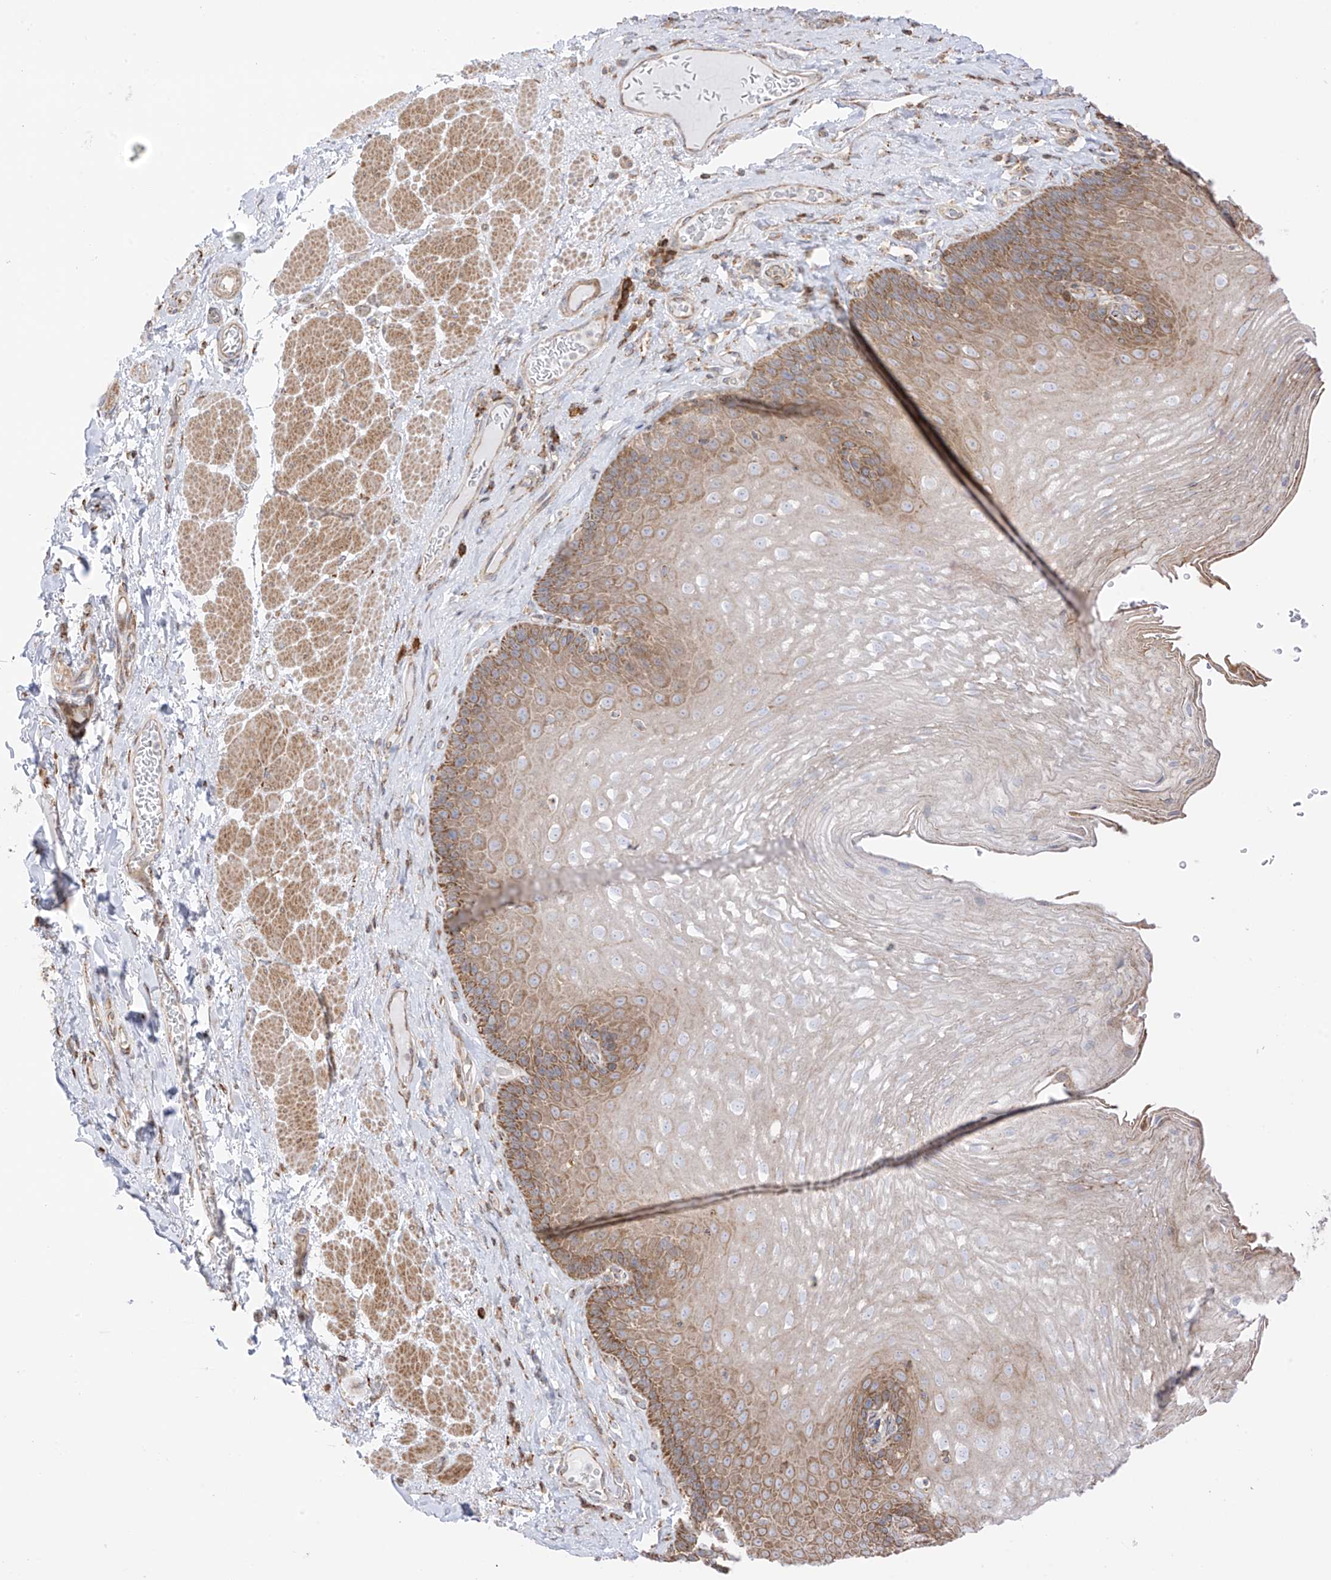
{"staining": {"intensity": "moderate", "quantity": ">75%", "location": "cytoplasmic/membranous"}, "tissue": "esophagus", "cell_type": "Squamous epithelial cells", "image_type": "normal", "snomed": [{"axis": "morphology", "description": "Normal tissue, NOS"}, {"axis": "topography", "description": "Esophagus"}], "caption": "Squamous epithelial cells exhibit moderate cytoplasmic/membranous positivity in approximately >75% of cells in unremarkable esophagus. (brown staining indicates protein expression, while blue staining denotes nuclei).", "gene": "XKR3", "patient": {"sex": "female", "age": 66}}